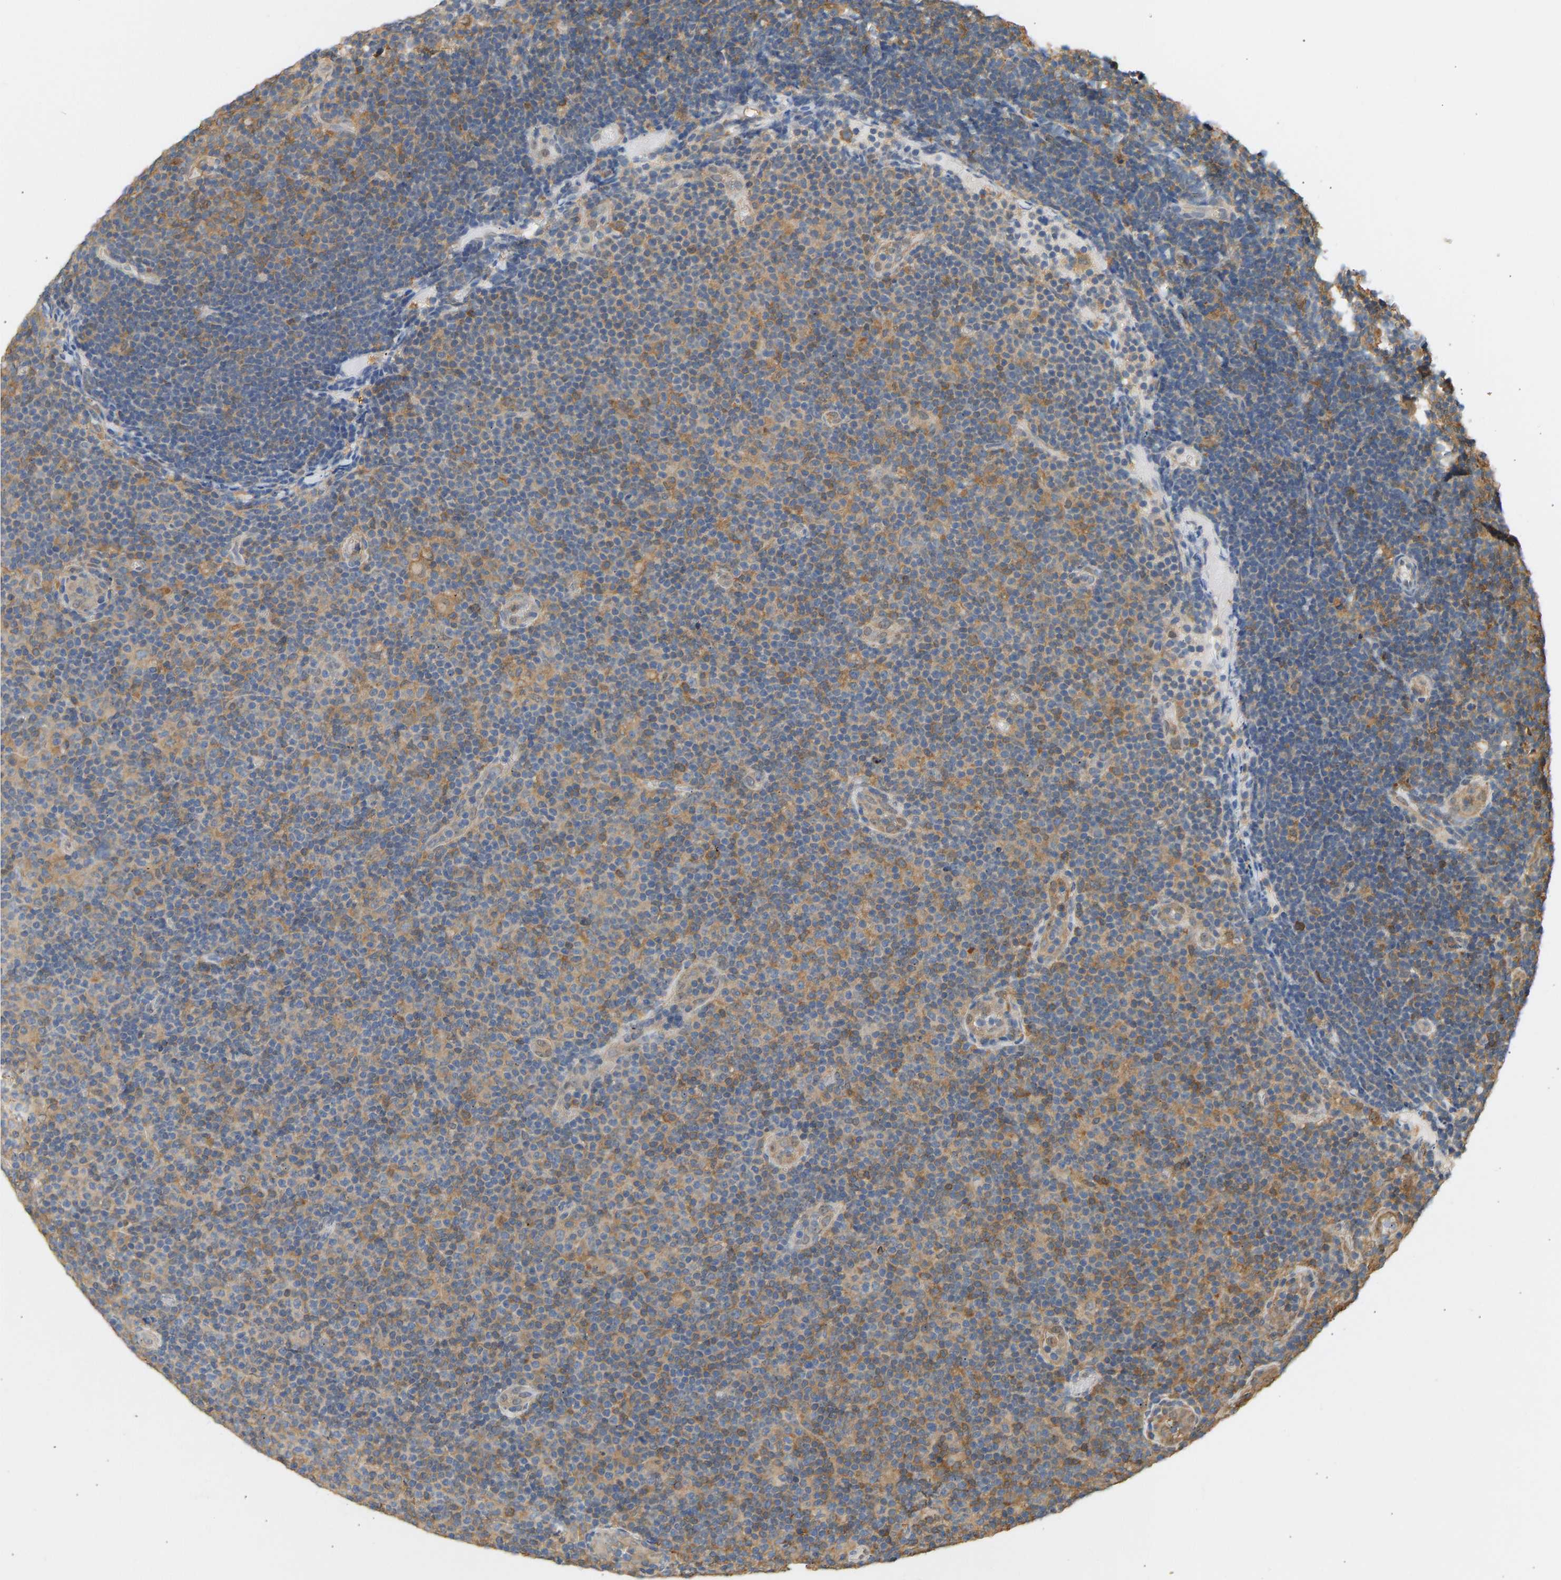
{"staining": {"intensity": "moderate", "quantity": ">75%", "location": "cytoplasmic/membranous"}, "tissue": "lymphoma", "cell_type": "Tumor cells", "image_type": "cancer", "snomed": [{"axis": "morphology", "description": "Malignant lymphoma, non-Hodgkin's type, Low grade"}, {"axis": "topography", "description": "Lymph node"}], "caption": "Immunohistochemistry of human low-grade malignant lymphoma, non-Hodgkin's type shows medium levels of moderate cytoplasmic/membranous expression in approximately >75% of tumor cells.", "gene": "ENO1", "patient": {"sex": "male", "age": 83}}